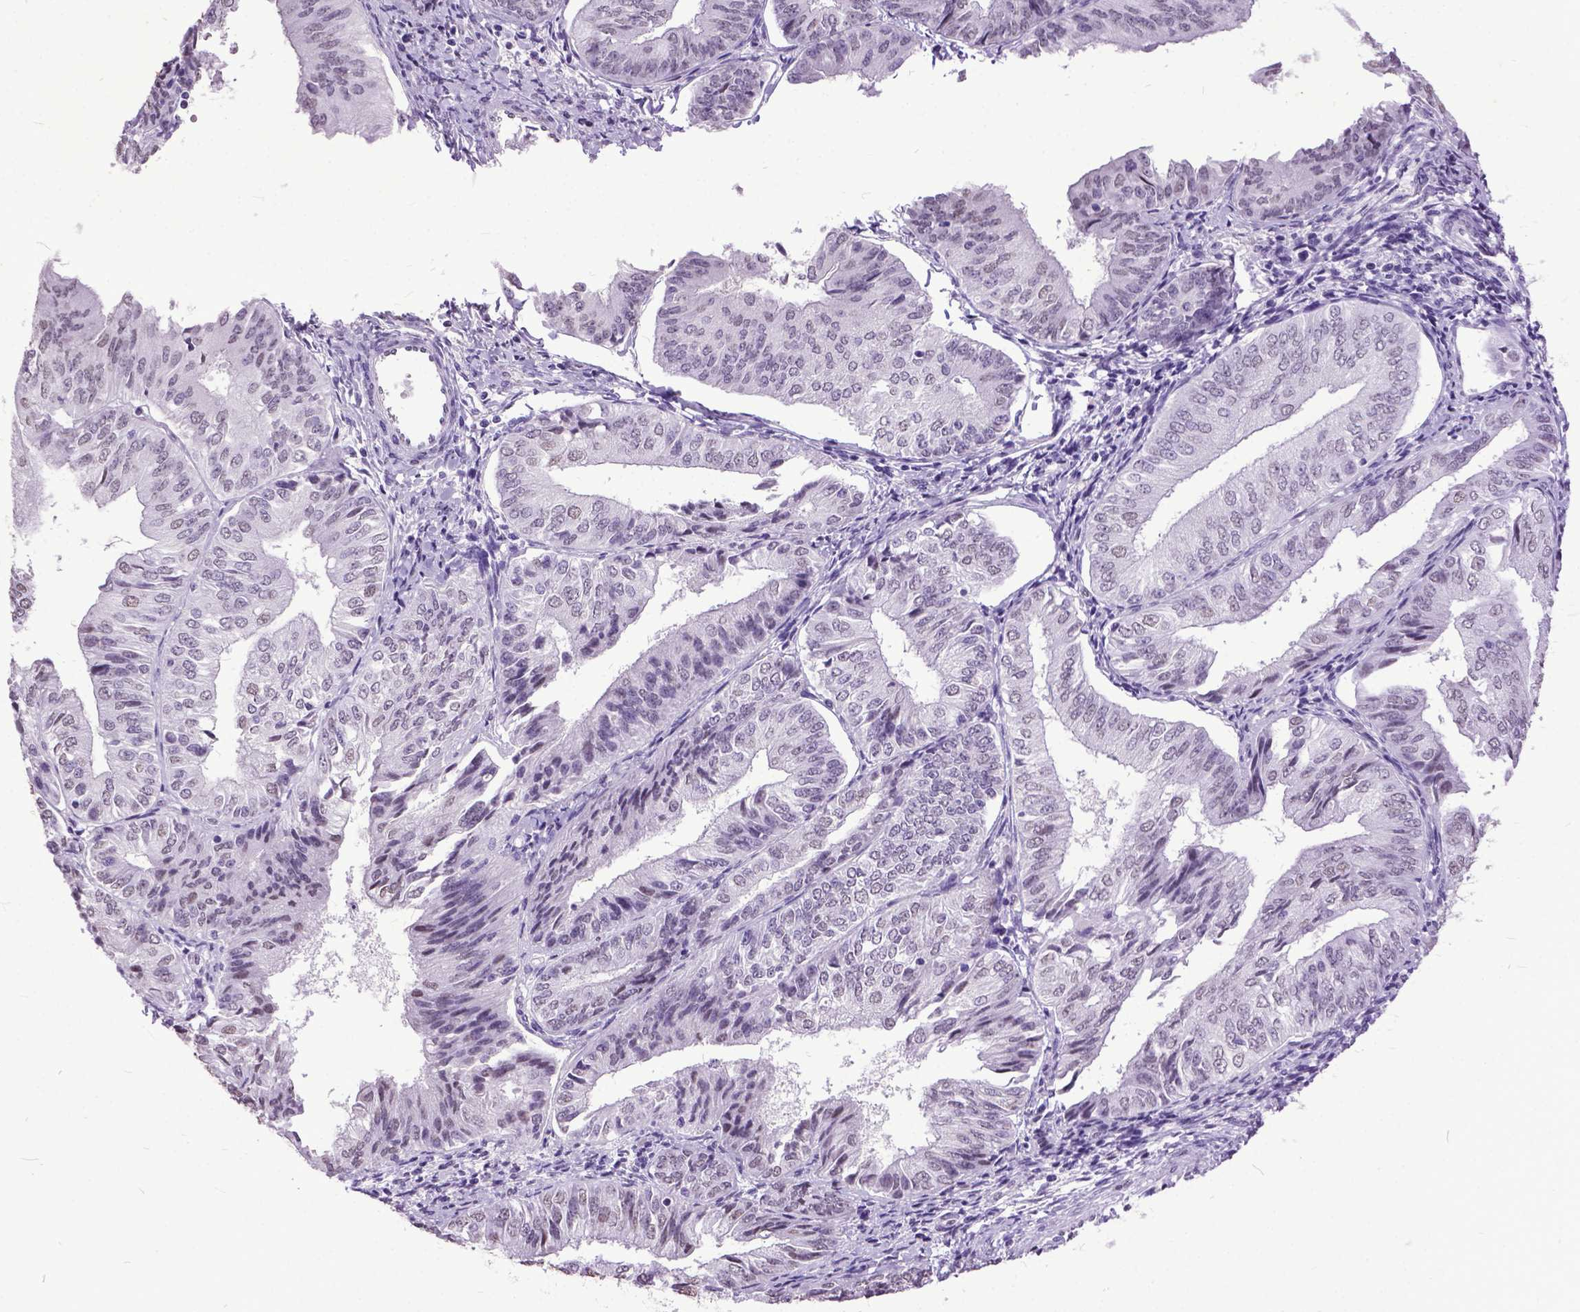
{"staining": {"intensity": "negative", "quantity": "none", "location": "none"}, "tissue": "endometrial cancer", "cell_type": "Tumor cells", "image_type": "cancer", "snomed": [{"axis": "morphology", "description": "Adenocarcinoma, NOS"}, {"axis": "topography", "description": "Endometrium"}], "caption": "Tumor cells show no significant protein expression in endometrial adenocarcinoma.", "gene": "MARCHF10", "patient": {"sex": "female", "age": 58}}